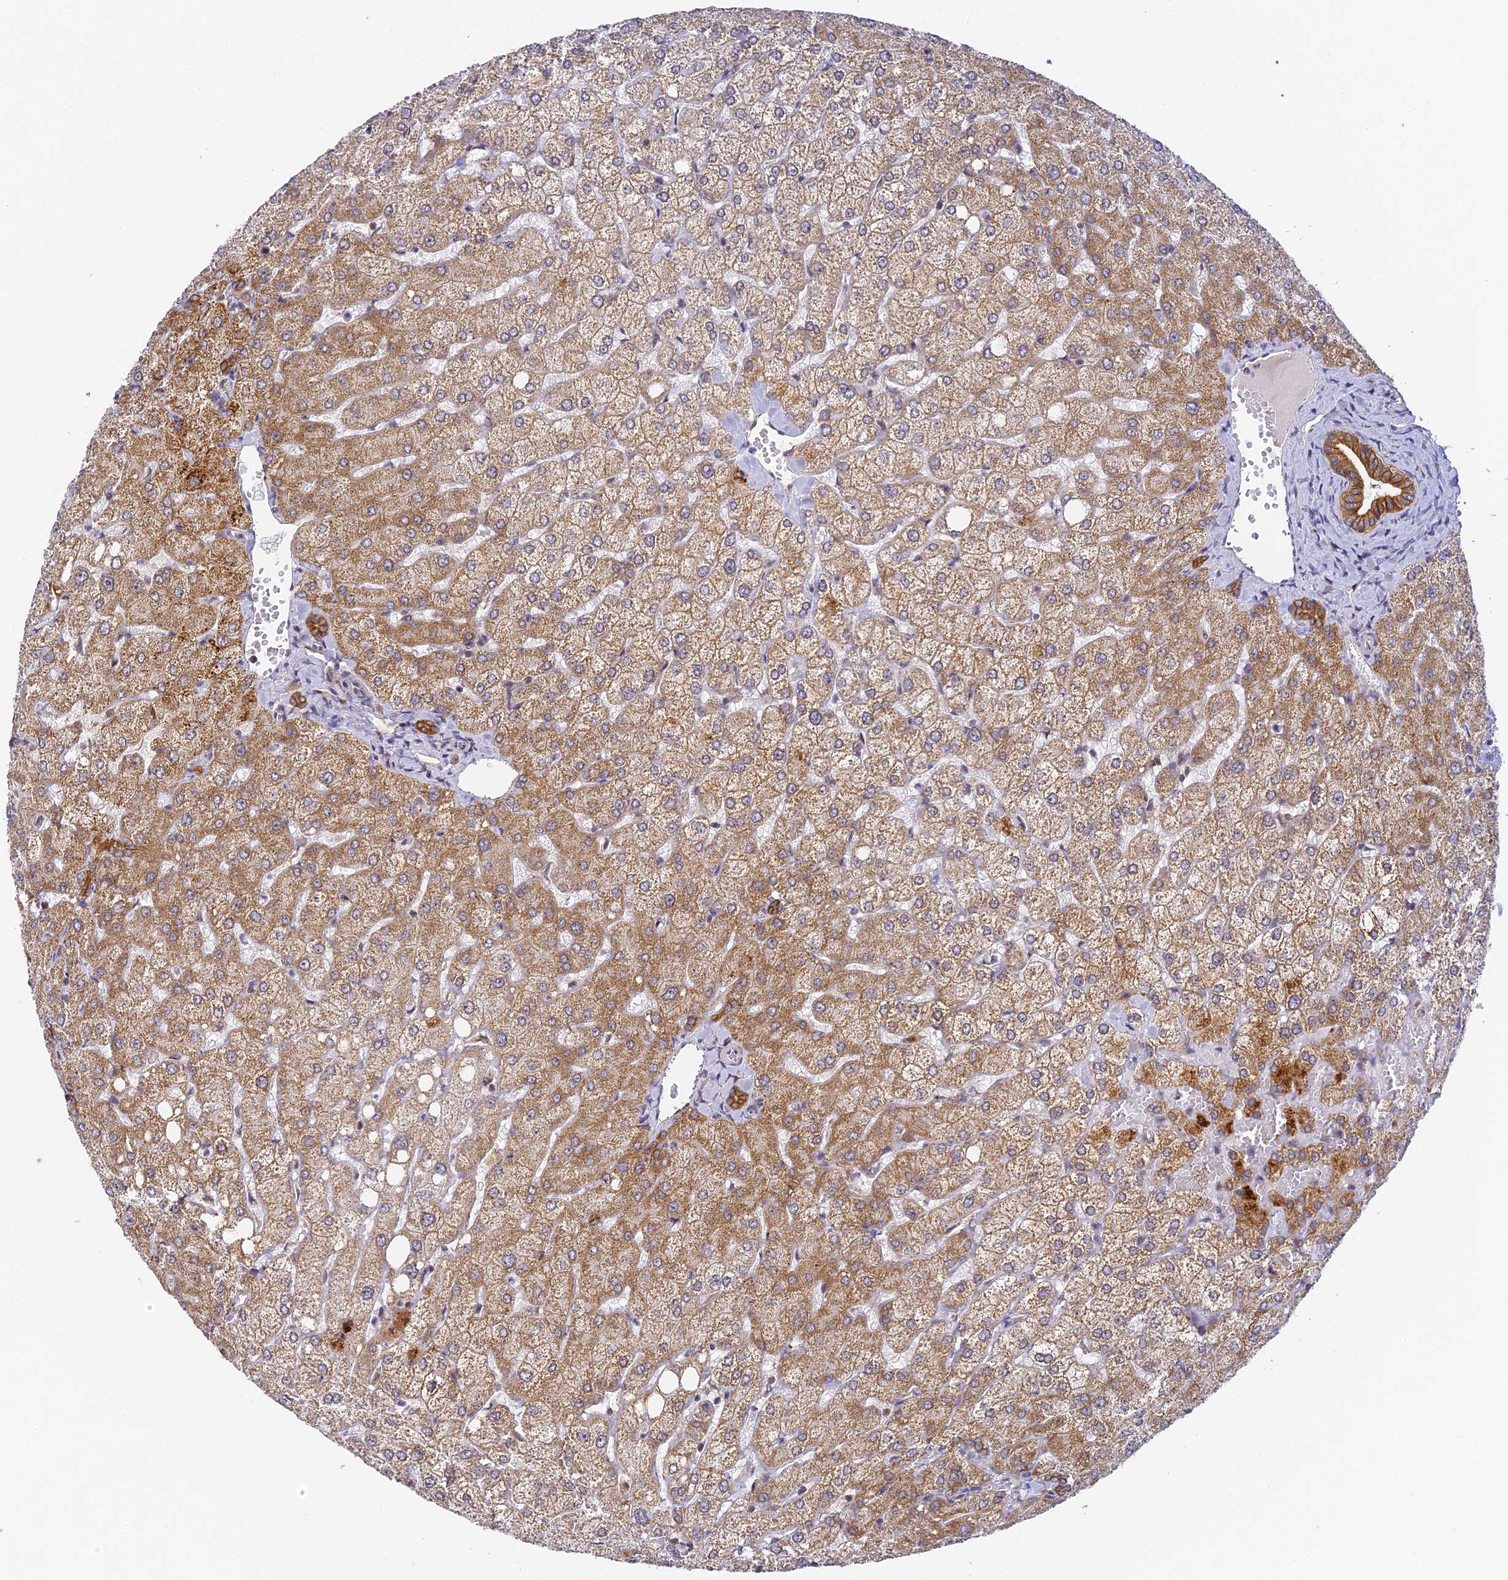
{"staining": {"intensity": "moderate", "quantity": ">75%", "location": "cytoplasmic/membranous"}, "tissue": "liver", "cell_type": "Cholangiocytes", "image_type": "normal", "snomed": [{"axis": "morphology", "description": "Normal tissue, NOS"}, {"axis": "topography", "description": "Liver"}], "caption": "The immunohistochemical stain labels moderate cytoplasmic/membranous expression in cholangiocytes of normal liver. The protein is stained brown, and the nuclei are stained in blue (DAB IHC with brightfield microscopy, high magnification).", "gene": "DNAAF10", "patient": {"sex": "female", "age": 54}}